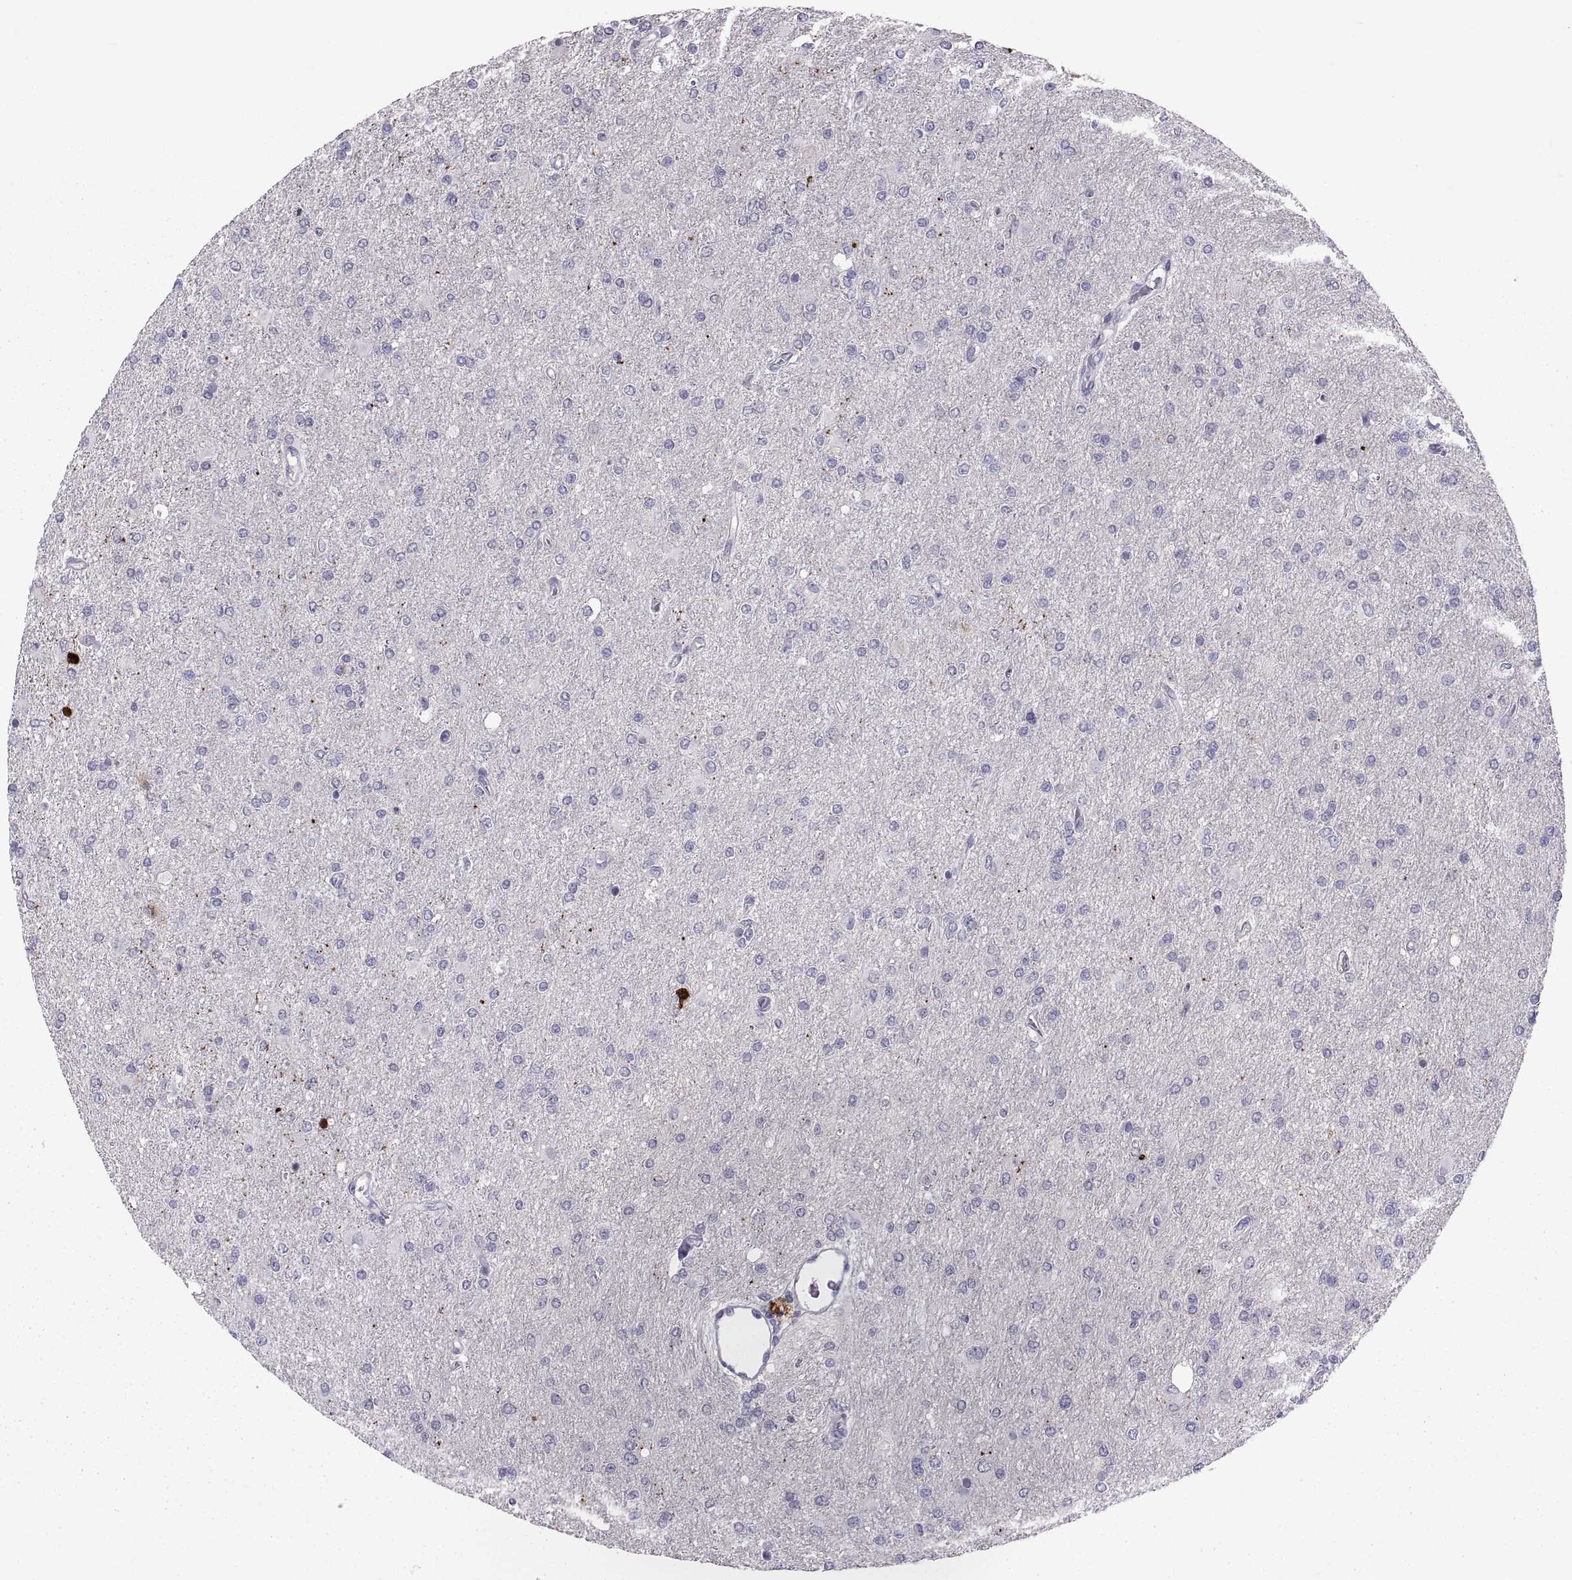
{"staining": {"intensity": "negative", "quantity": "none", "location": "none"}, "tissue": "glioma", "cell_type": "Tumor cells", "image_type": "cancer", "snomed": [{"axis": "morphology", "description": "Glioma, malignant, High grade"}, {"axis": "topography", "description": "Cerebral cortex"}], "caption": "Immunohistochemical staining of human malignant high-grade glioma demonstrates no significant staining in tumor cells.", "gene": "PTN", "patient": {"sex": "male", "age": 70}}